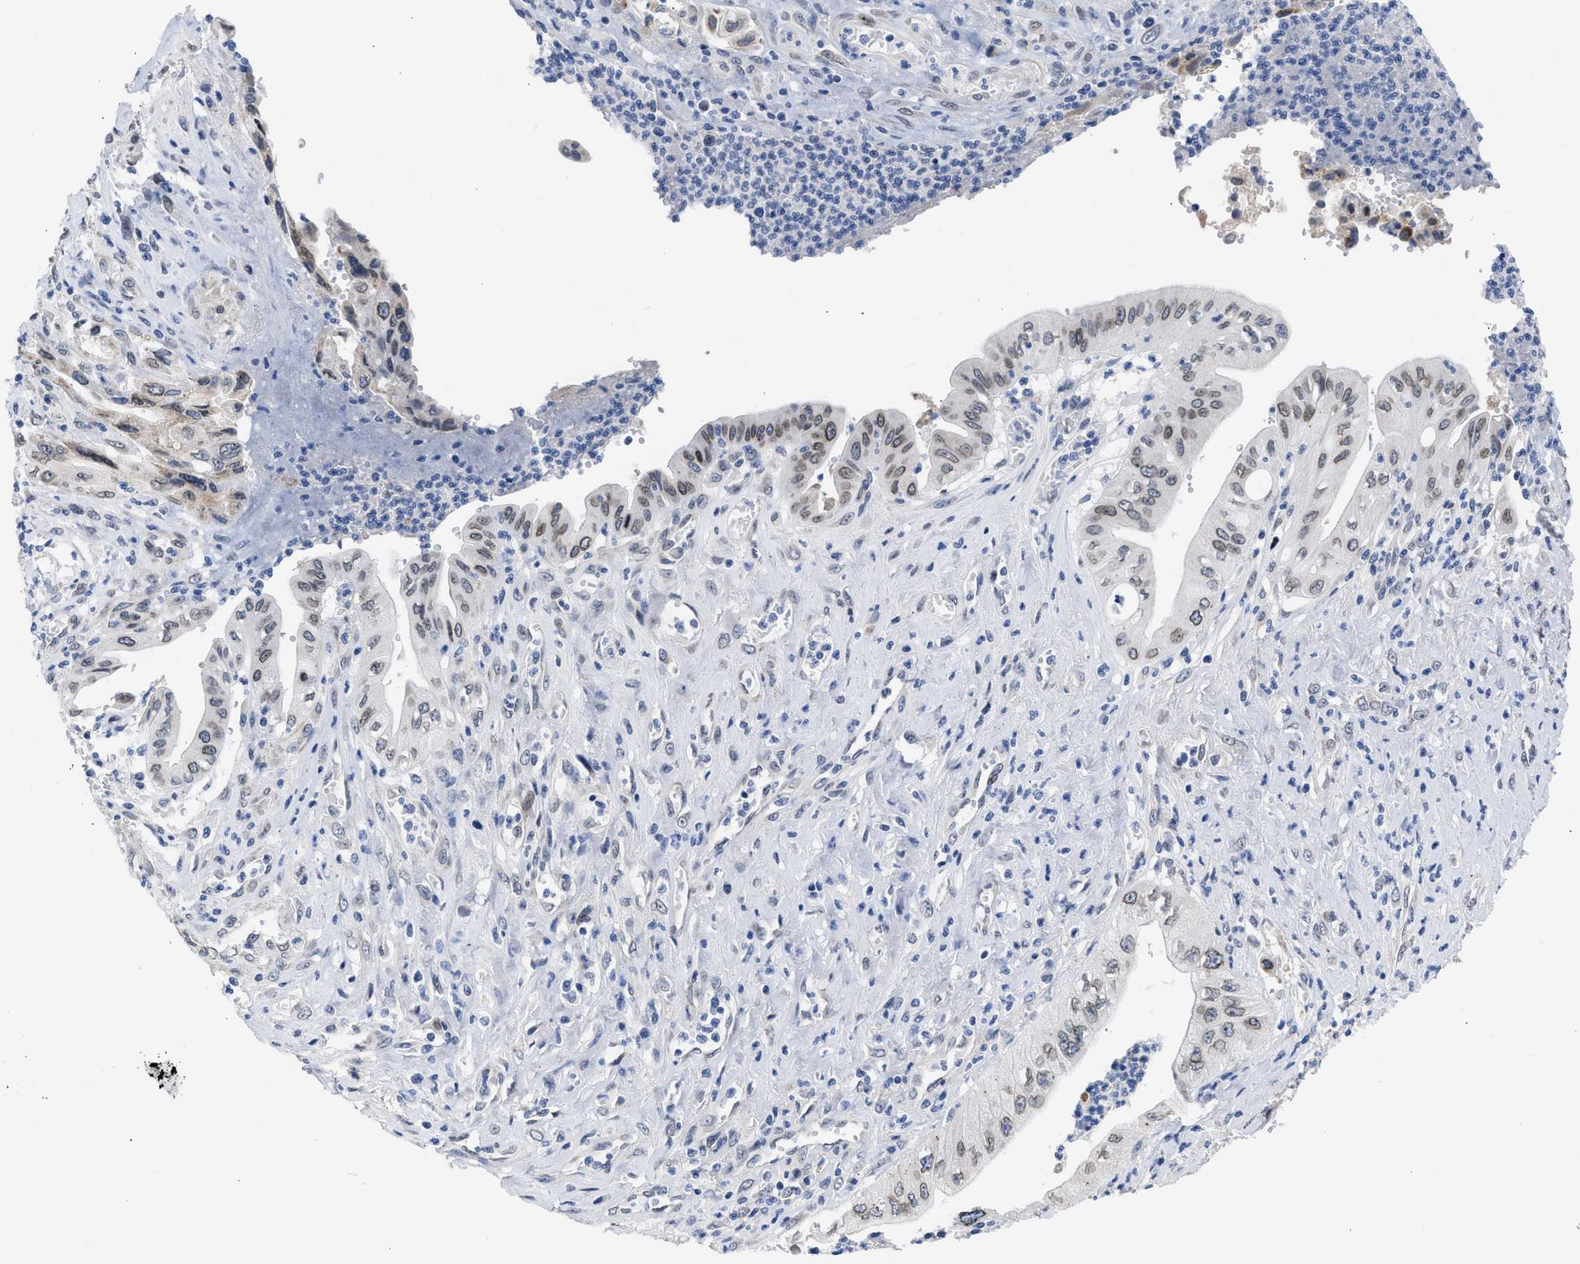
{"staining": {"intensity": "weak", "quantity": "25%-75%", "location": "cytoplasmic/membranous,nuclear"}, "tissue": "pancreatic cancer", "cell_type": "Tumor cells", "image_type": "cancer", "snomed": [{"axis": "morphology", "description": "Adenocarcinoma, NOS"}, {"axis": "topography", "description": "Pancreas"}], "caption": "Immunohistochemical staining of human pancreatic adenocarcinoma shows low levels of weak cytoplasmic/membranous and nuclear staining in approximately 25%-75% of tumor cells.", "gene": "NUP35", "patient": {"sex": "female", "age": 73}}